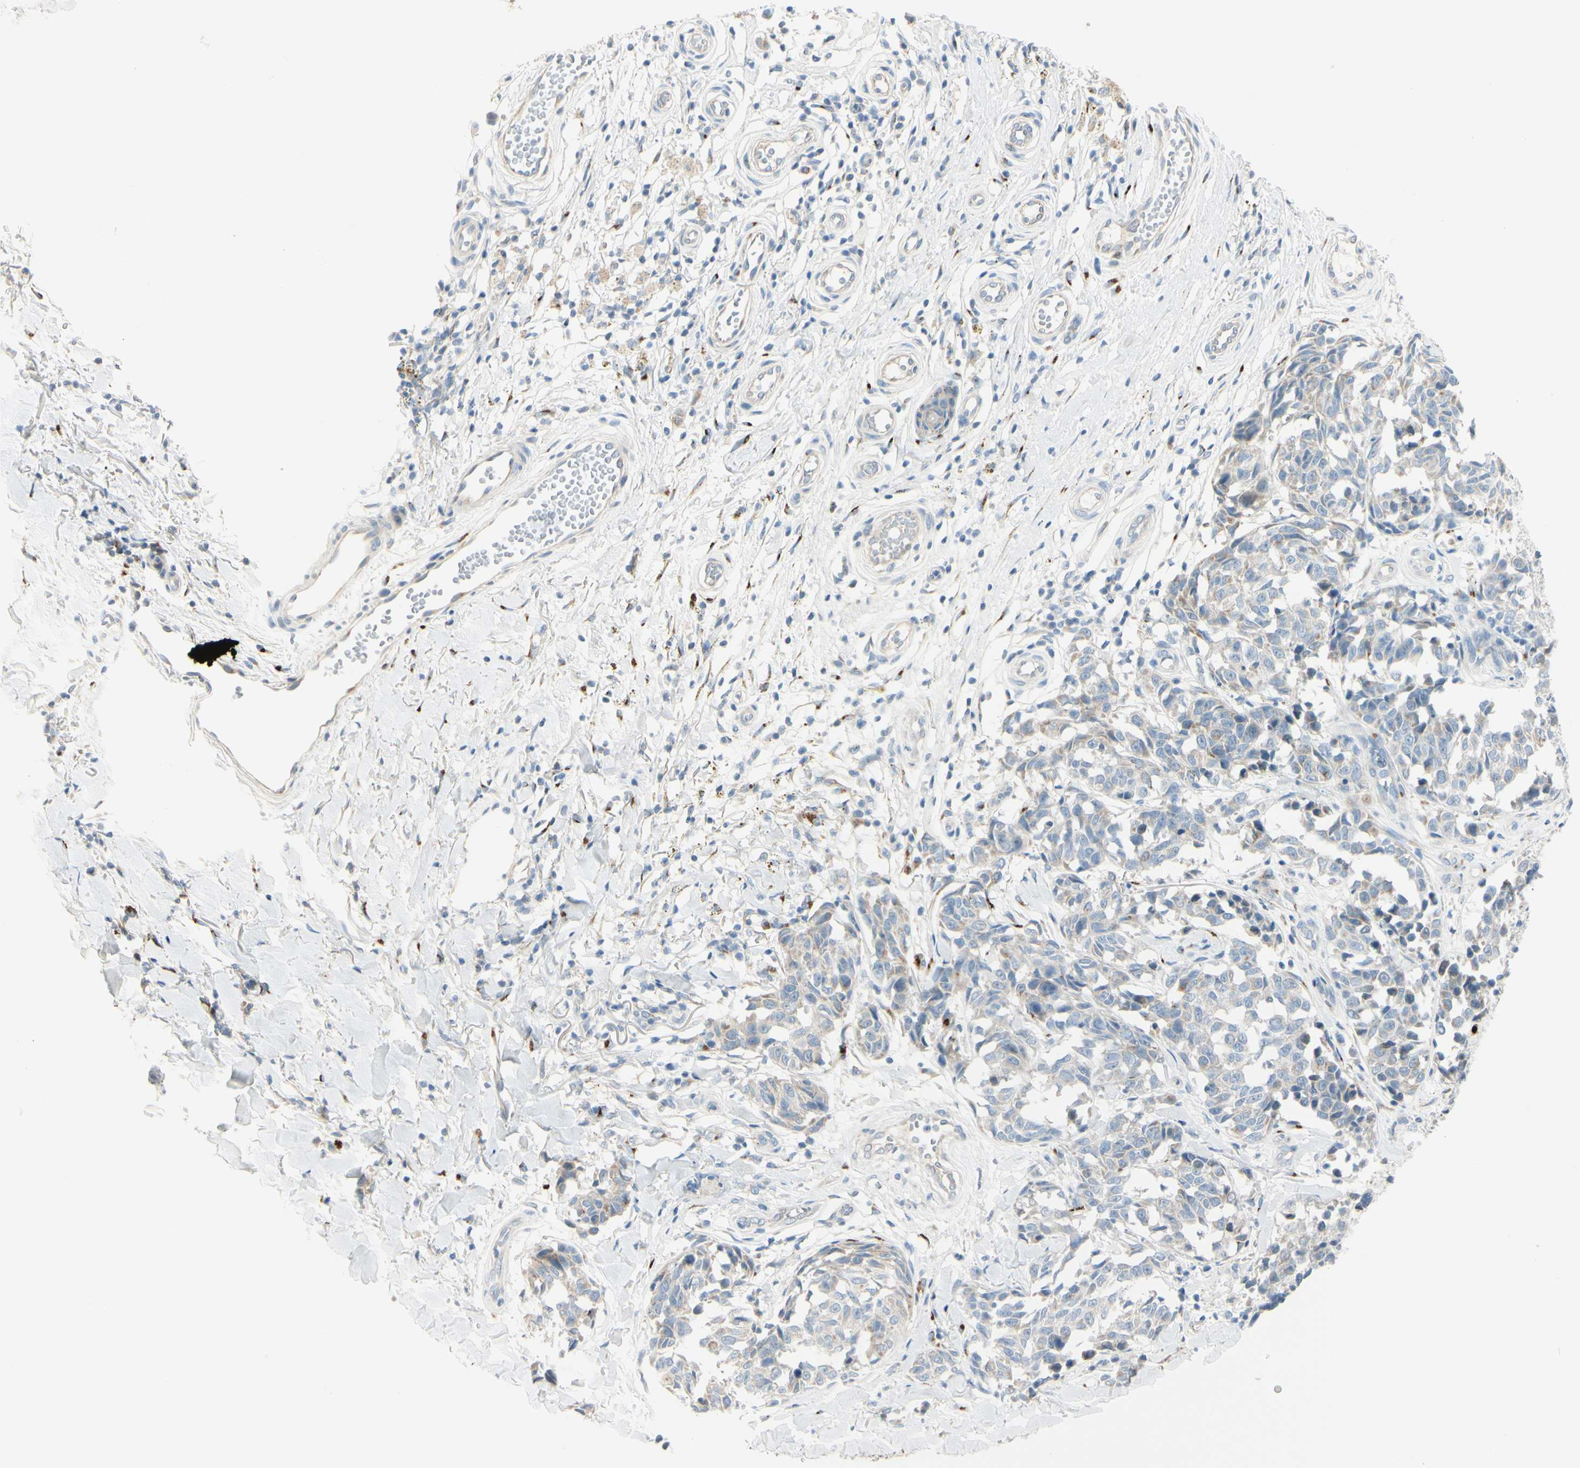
{"staining": {"intensity": "negative", "quantity": "none", "location": "none"}, "tissue": "melanoma", "cell_type": "Tumor cells", "image_type": "cancer", "snomed": [{"axis": "morphology", "description": "Malignant melanoma, NOS"}, {"axis": "topography", "description": "Skin"}], "caption": "High power microscopy histopathology image of an immunohistochemistry image of malignant melanoma, revealing no significant staining in tumor cells. The staining is performed using DAB brown chromogen with nuclei counter-stained in using hematoxylin.", "gene": "GALNT5", "patient": {"sex": "female", "age": 64}}